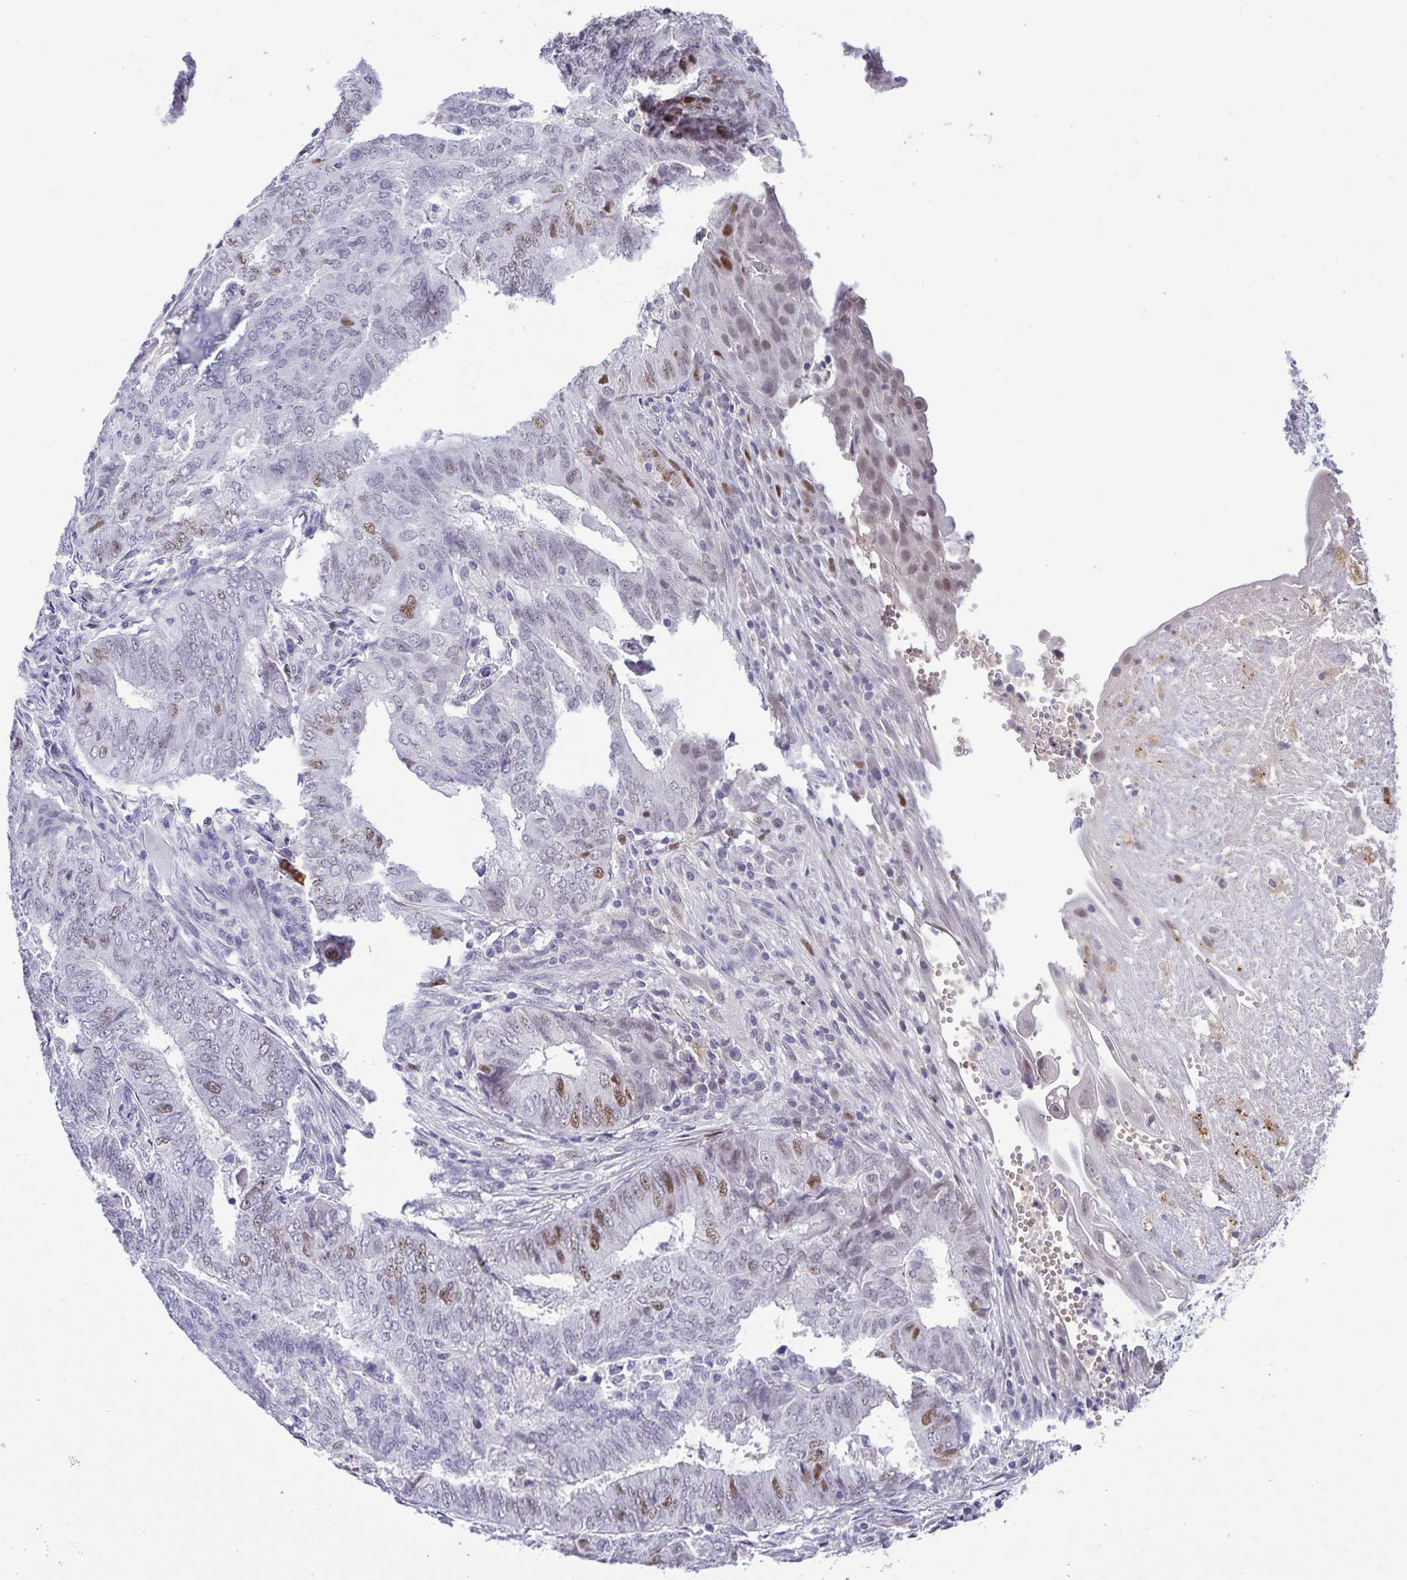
{"staining": {"intensity": "moderate", "quantity": "<25%", "location": "nuclear"}, "tissue": "endometrial cancer", "cell_type": "Tumor cells", "image_type": "cancer", "snomed": [{"axis": "morphology", "description": "Adenocarcinoma, NOS"}, {"axis": "topography", "description": "Endometrium"}], "caption": "Immunohistochemical staining of human endometrial cancer demonstrates low levels of moderate nuclear protein staining in about <25% of tumor cells.", "gene": "TIPIN", "patient": {"sex": "female", "age": 62}}